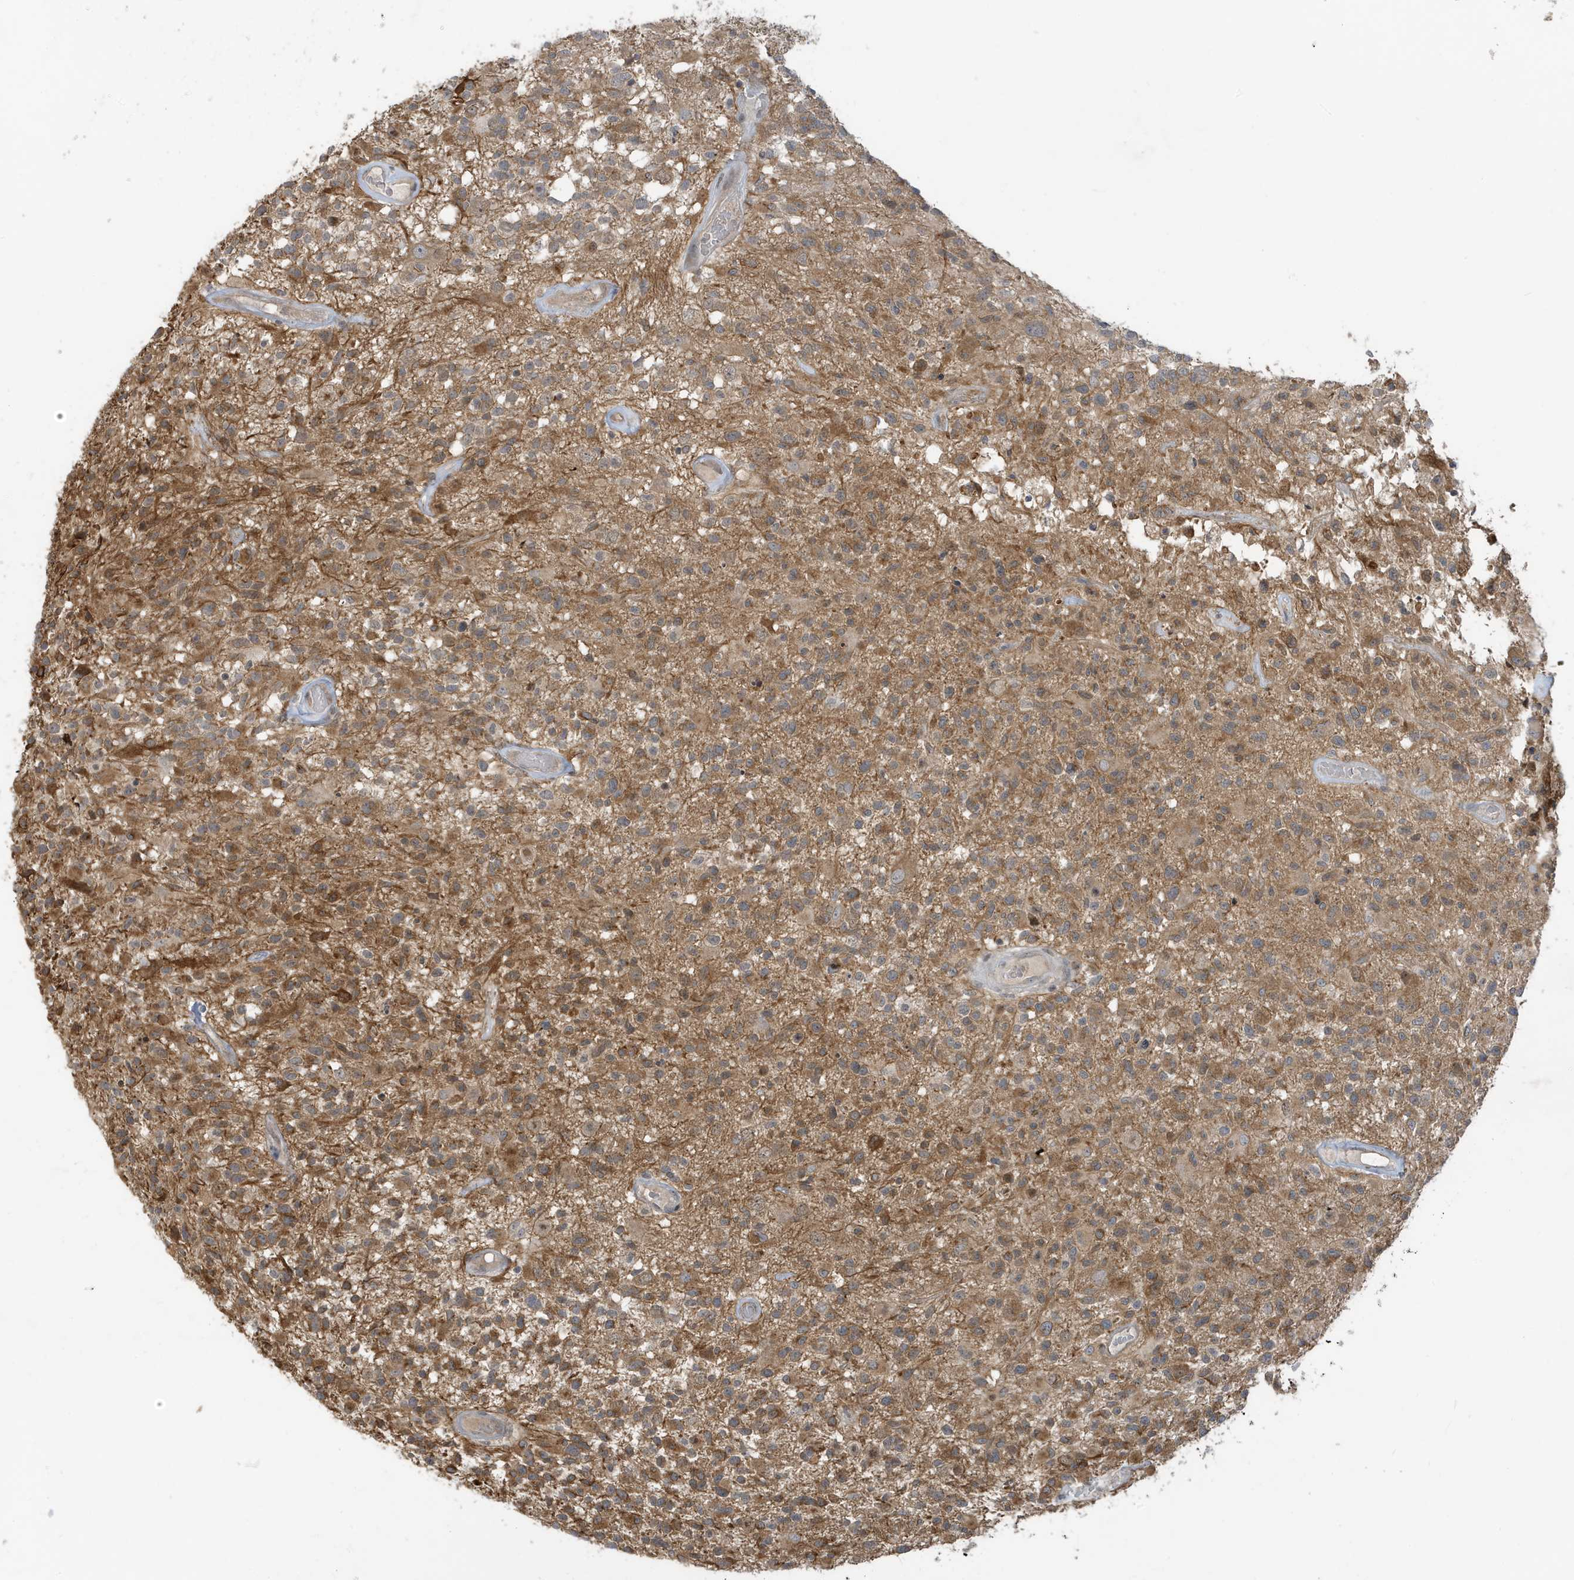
{"staining": {"intensity": "moderate", "quantity": ">75%", "location": "cytoplasmic/membranous"}, "tissue": "glioma", "cell_type": "Tumor cells", "image_type": "cancer", "snomed": [{"axis": "morphology", "description": "Glioma, malignant, High grade"}, {"axis": "morphology", "description": "Glioblastoma, NOS"}, {"axis": "topography", "description": "Brain"}], "caption": "Brown immunohistochemical staining in human high-grade glioma (malignant) displays moderate cytoplasmic/membranous staining in approximately >75% of tumor cells. (DAB = brown stain, brightfield microscopy at high magnification).", "gene": "PRRT3", "patient": {"sex": "male", "age": 60}}